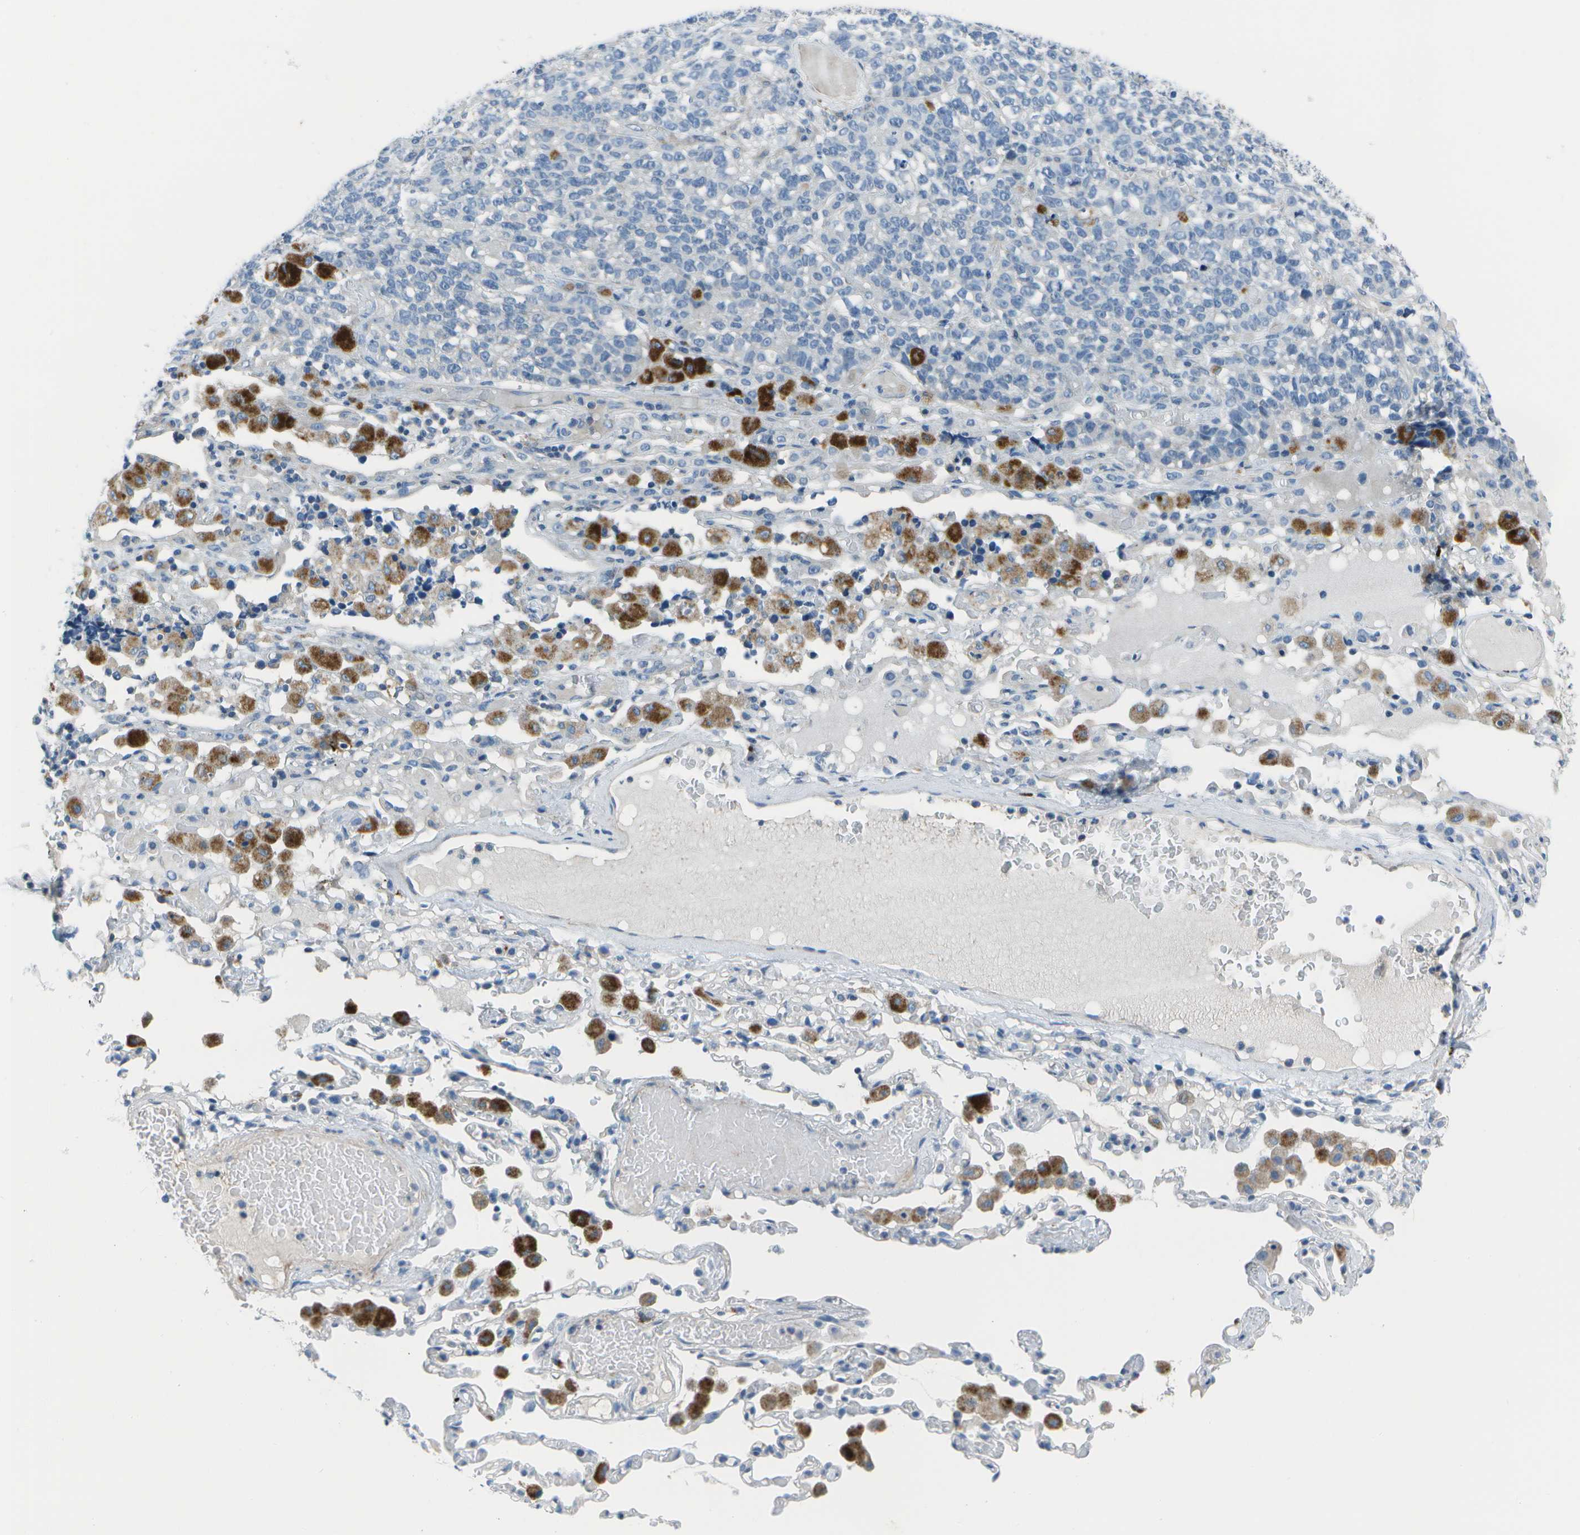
{"staining": {"intensity": "negative", "quantity": "none", "location": "none"}, "tissue": "lung cancer", "cell_type": "Tumor cells", "image_type": "cancer", "snomed": [{"axis": "morphology", "description": "Adenocarcinoma, NOS"}, {"axis": "topography", "description": "Lung"}], "caption": "Immunohistochemistry image of lung adenocarcinoma stained for a protein (brown), which exhibits no positivity in tumor cells.", "gene": "DCT", "patient": {"sex": "male", "age": 49}}